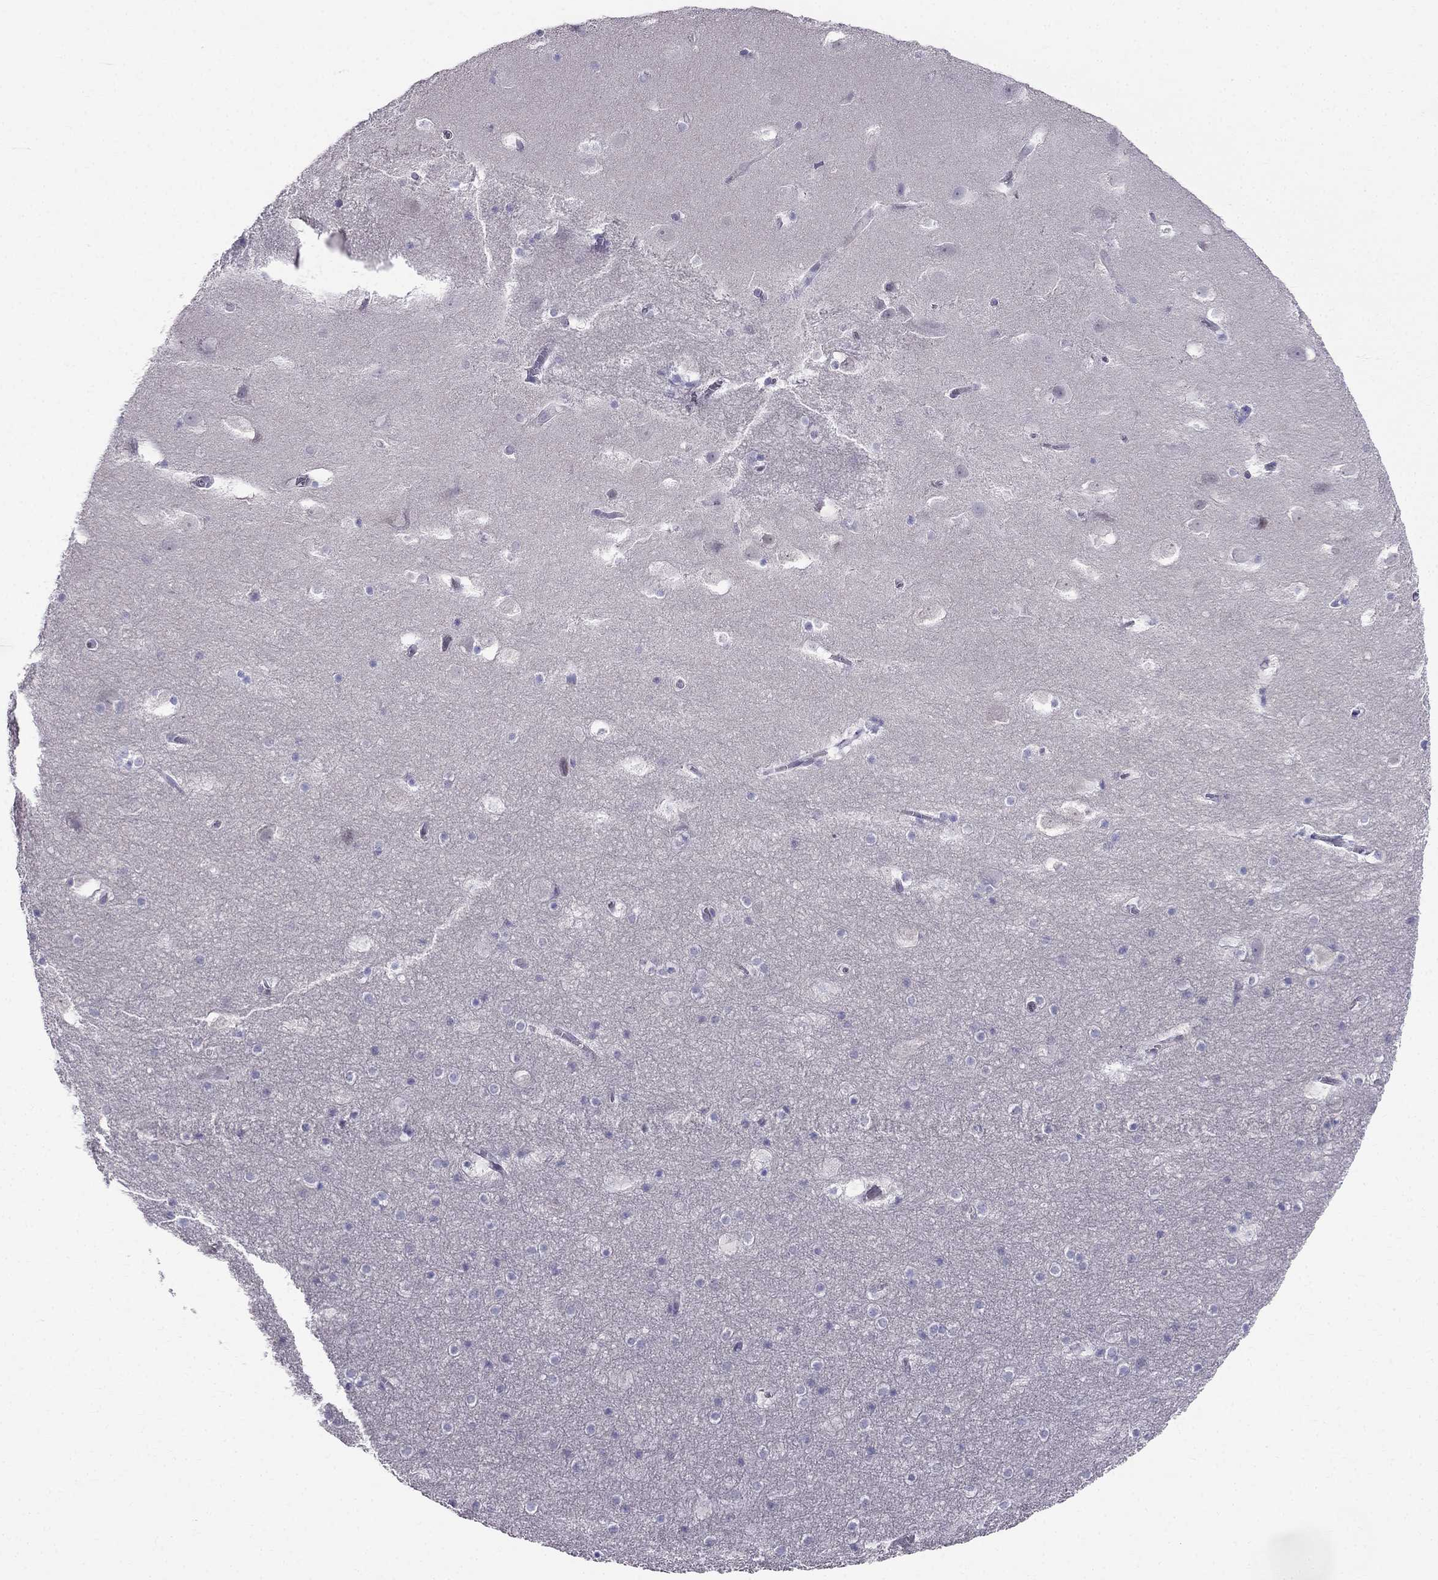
{"staining": {"intensity": "negative", "quantity": "none", "location": "none"}, "tissue": "hippocampus", "cell_type": "Glial cells", "image_type": "normal", "snomed": [{"axis": "morphology", "description": "Normal tissue, NOS"}, {"axis": "topography", "description": "Hippocampus"}], "caption": "Hippocampus was stained to show a protein in brown. There is no significant staining in glial cells. (DAB IHC visualized using brightfield microscopy, high magnification).", "gene": "BAG5", "patient": {"sex": "male", "age": 45}}